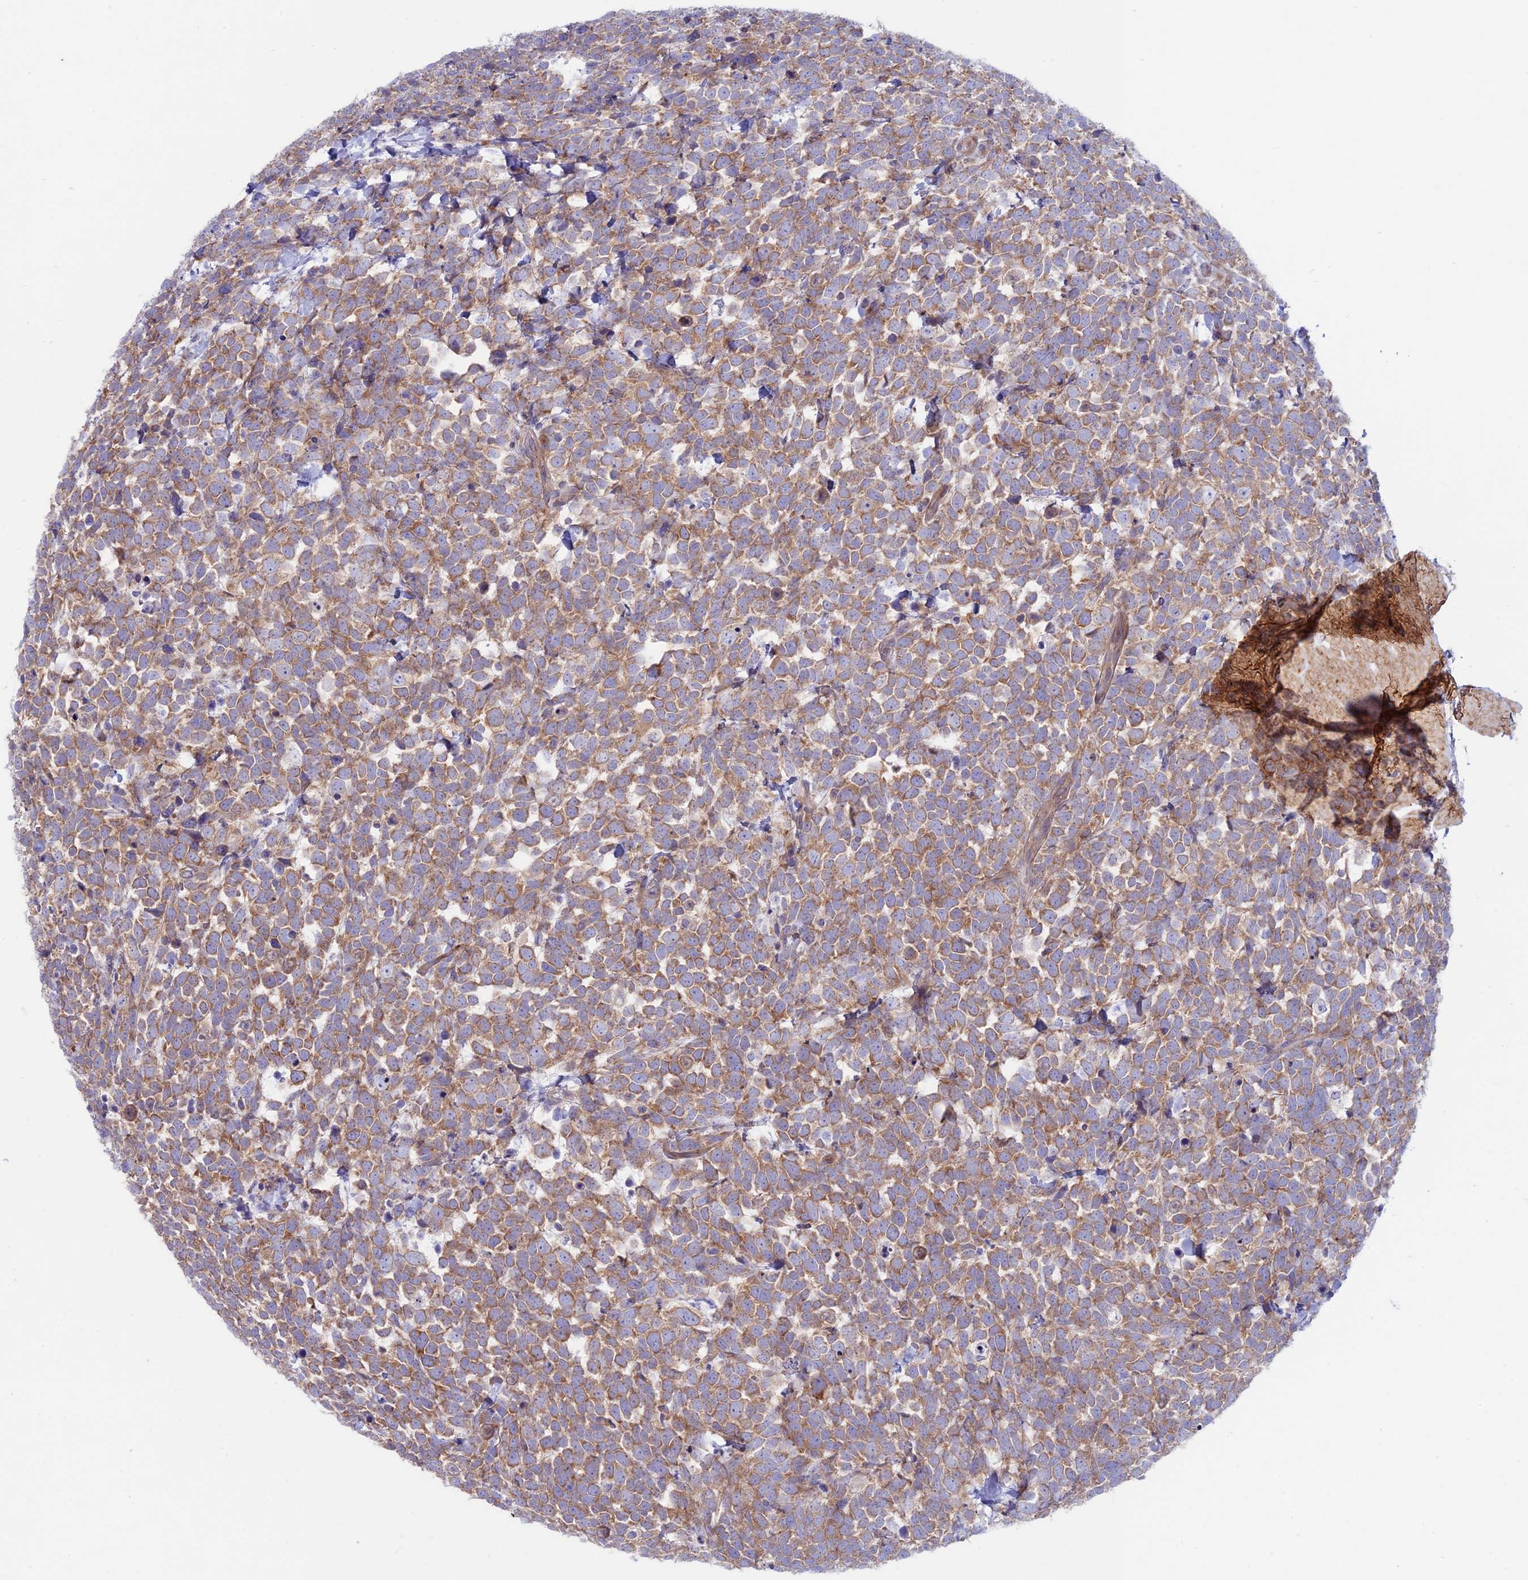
{"staining": {"intensity": "moderate", "quantity": ">75%", "location": "cytoplasmic/membranous"}, "tissue": "urothelial cancer", "cell_type": "Tumor cells", "image_type": "cancer", "snomed": [{"axis": "morphology", "description": "Urothelial carcinoma, High grade"}, {"axis": "topography", "description": "Urinary bladder"}], "caption": "This histopathology image displays urothelial cancer stained with IHC to label a protein in brown. The cytoplasmic/membranous of tumor cells show moderate positivity for the protein. Nuclei are counter-stained blue.", "gene": "MYO5B", "patient": {"sex": "female", "age": 82}}